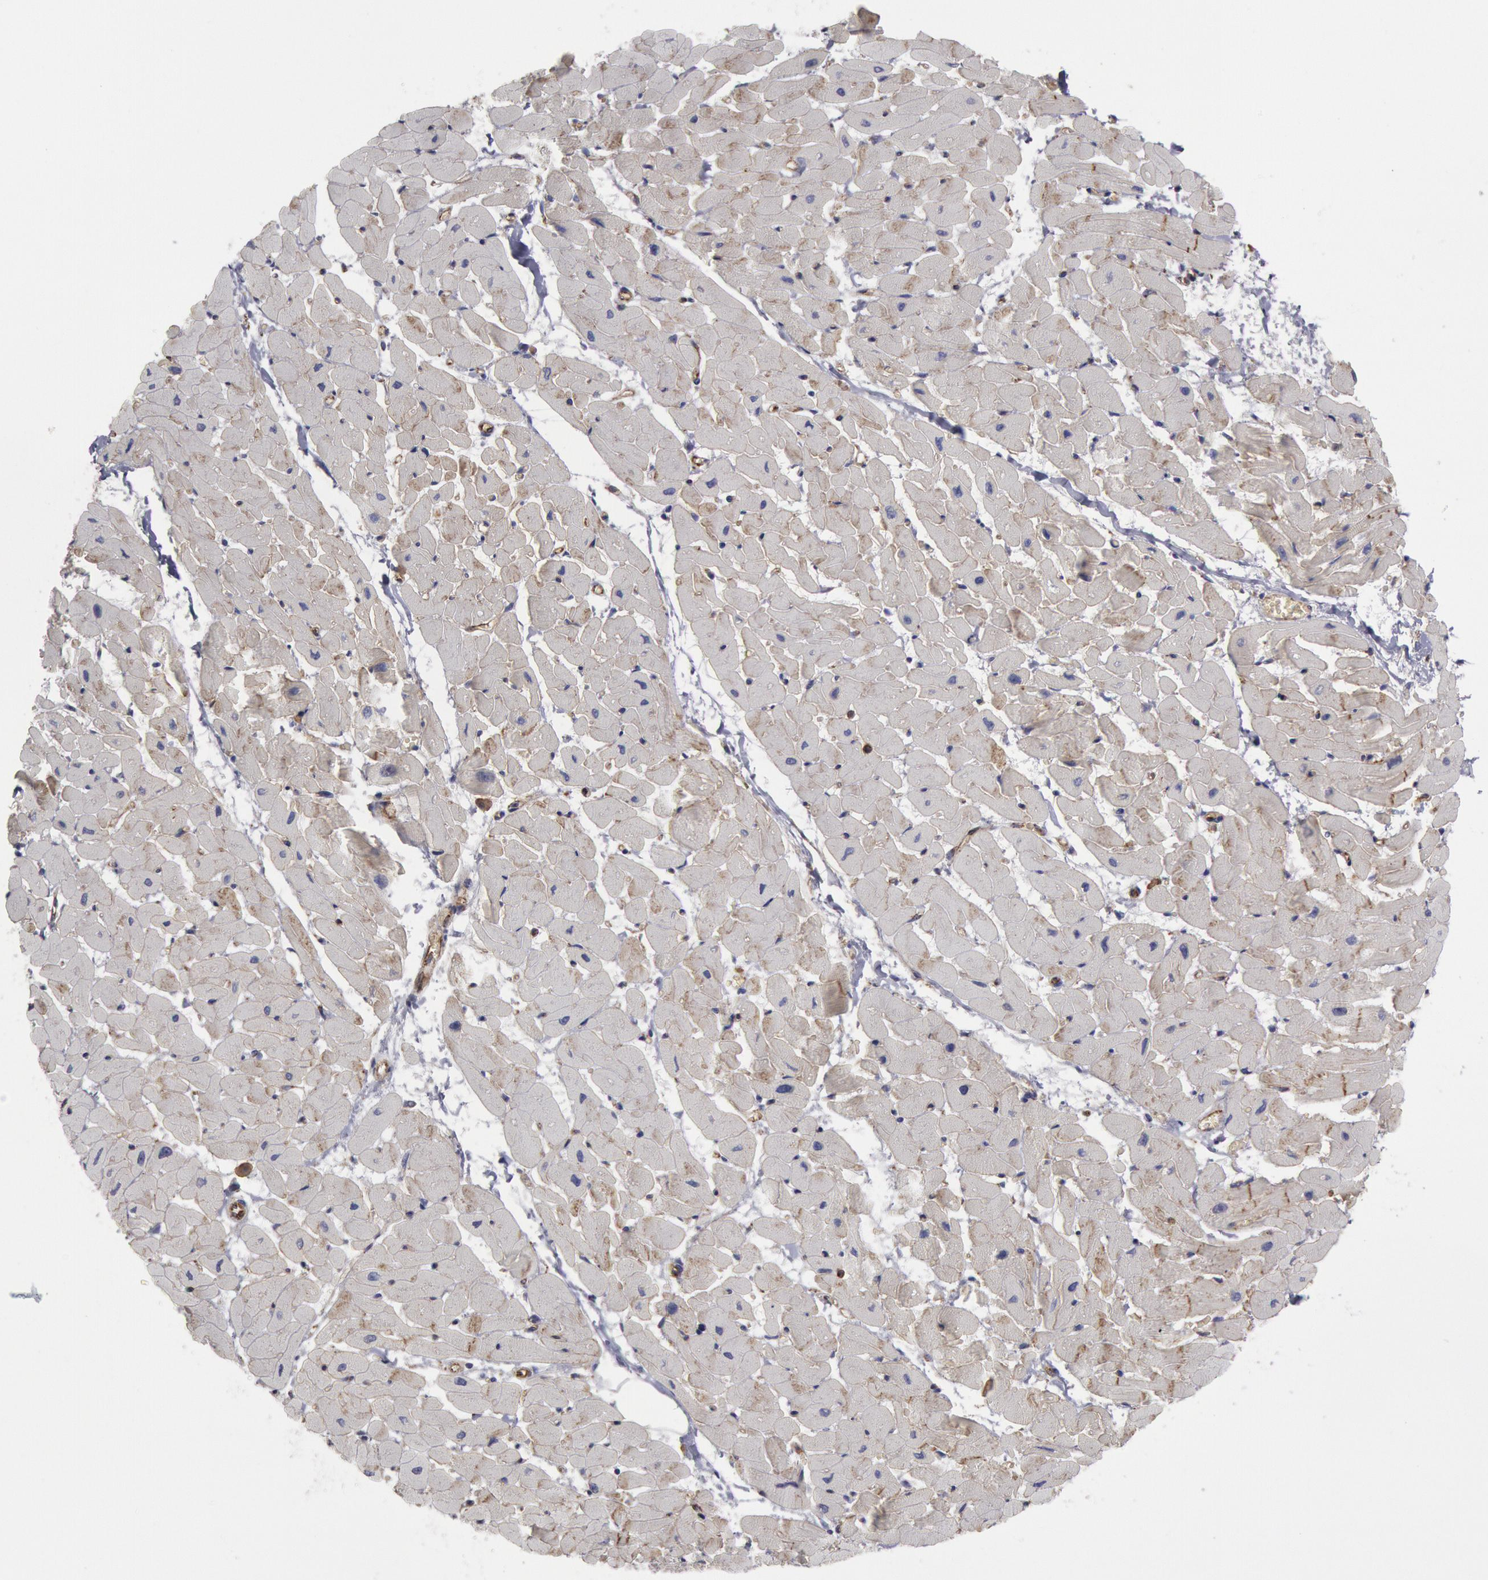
{"staining": {"intensity": "weak", "quantity": "25%-75%", "location": "cytoplasmic/membranous"}, "tissue": "heart muscle", "cell_type": "Cardiomyocytes", "image_type": "normal", "snomed": [{"axis": "morphology", "description": "Normal tissue, NOS"}, {"axis": "topography", "description": "Heart"}], "caption": "Protein expression analysis of unremarkable heart muscle demonstrates weak cytoplasmic/membranous expression in about 25%-75% of cardiomyocytes.", "gene": "FLOT1", "patient": {"sex": "female", "age": 19}}